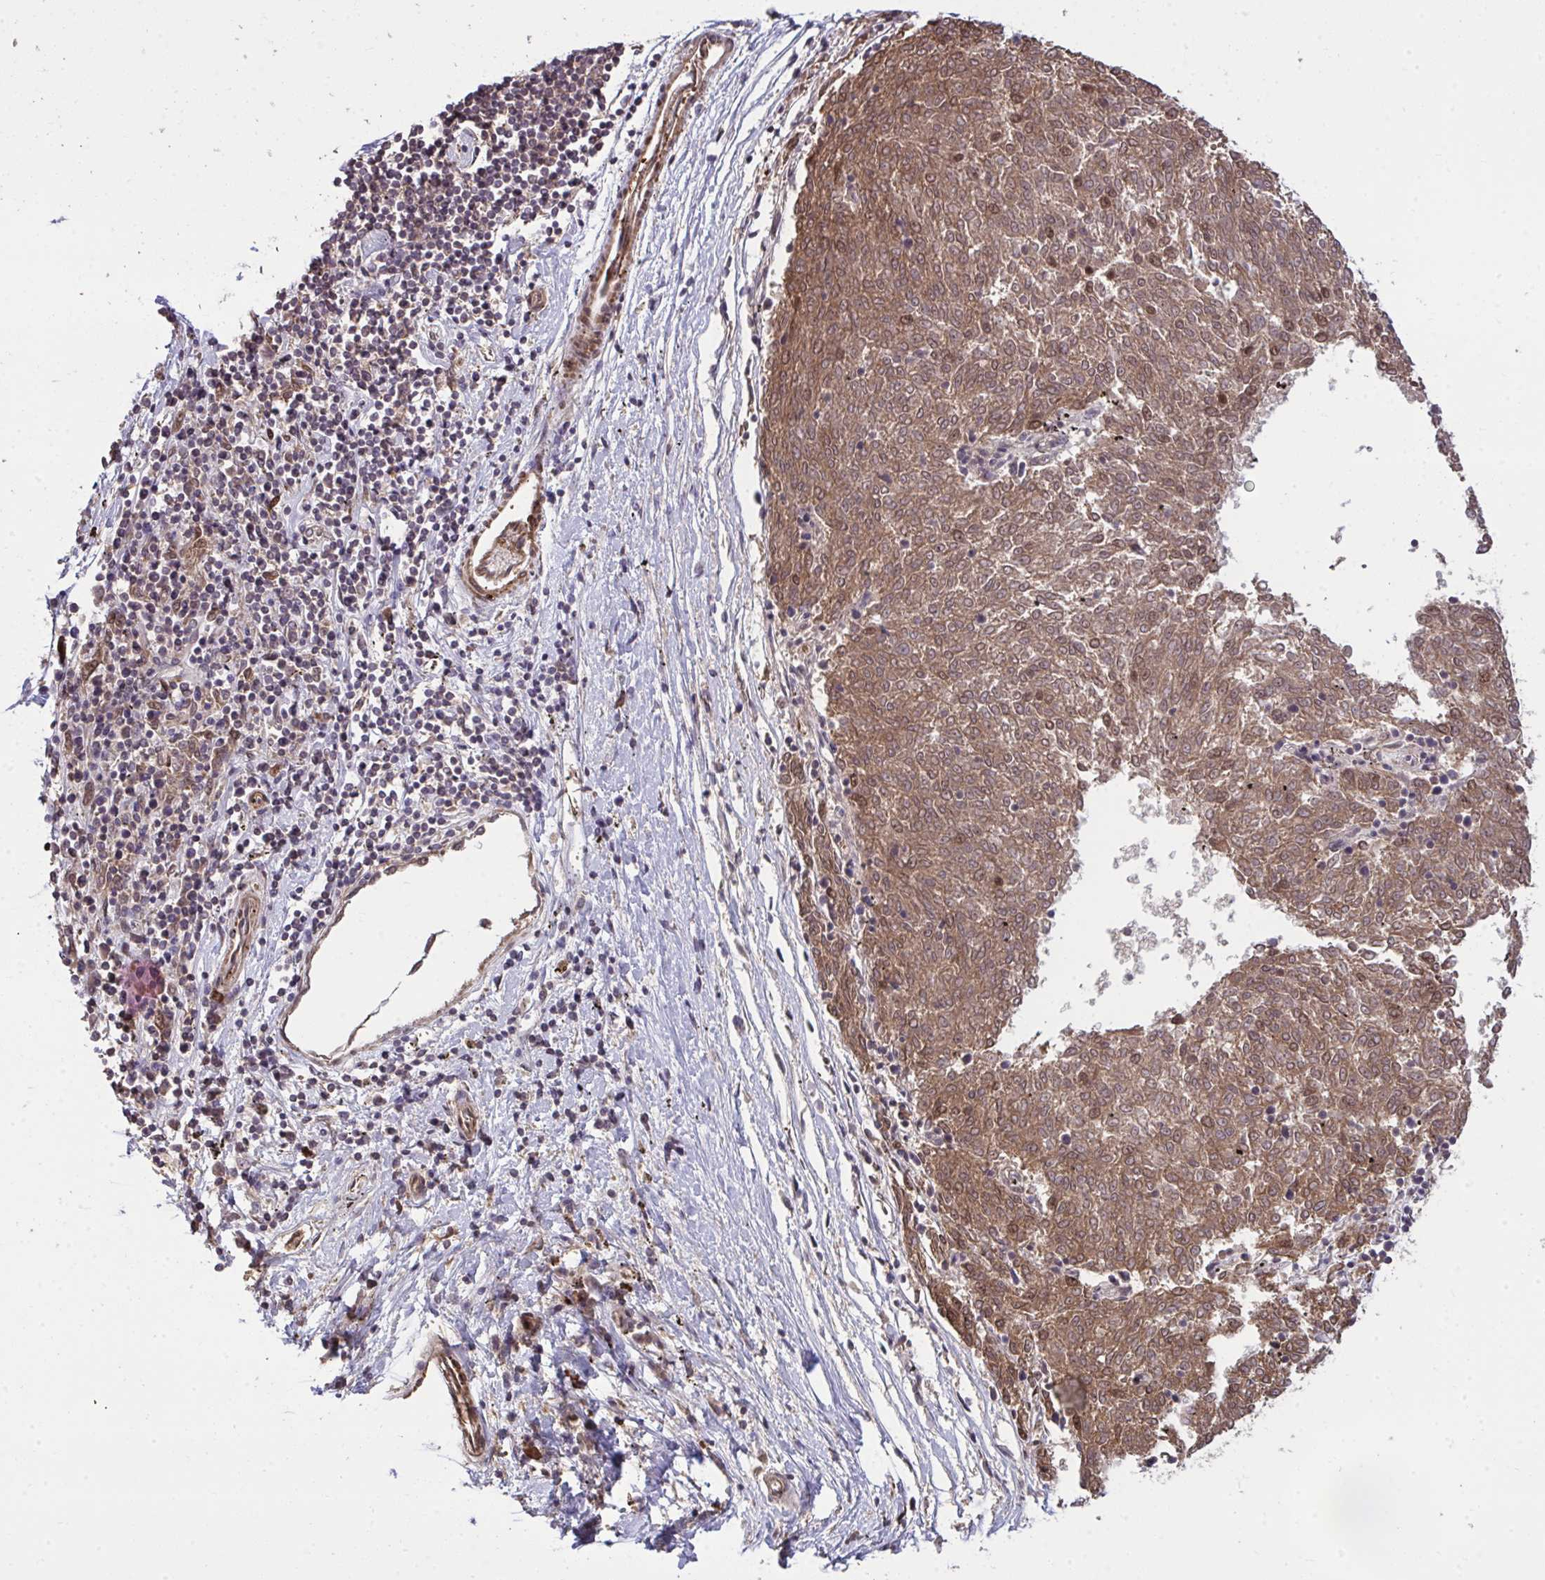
{"staining": {"intensity": "moderate", "quantity": ">75%", "location": "cytoplasmic/membranous,nuclear"}, "tissue": "melanoma", "cell_type": "Tumor cells", "image_type": "cancer", "snomed": [{"axis": "morphology", "description": "Malignant melanoma, NOS"}, {"axis": "topography", "description": "Skin"}], "caption": "Immunohistochemical staining of human malignant melanoma exhibits moderate cytoplasmic/membranous and nuclear protein staining in about >75% of tumor cells.", "gene": "ZSCAN9", "patient": {"sex": "female", "age": 72}}